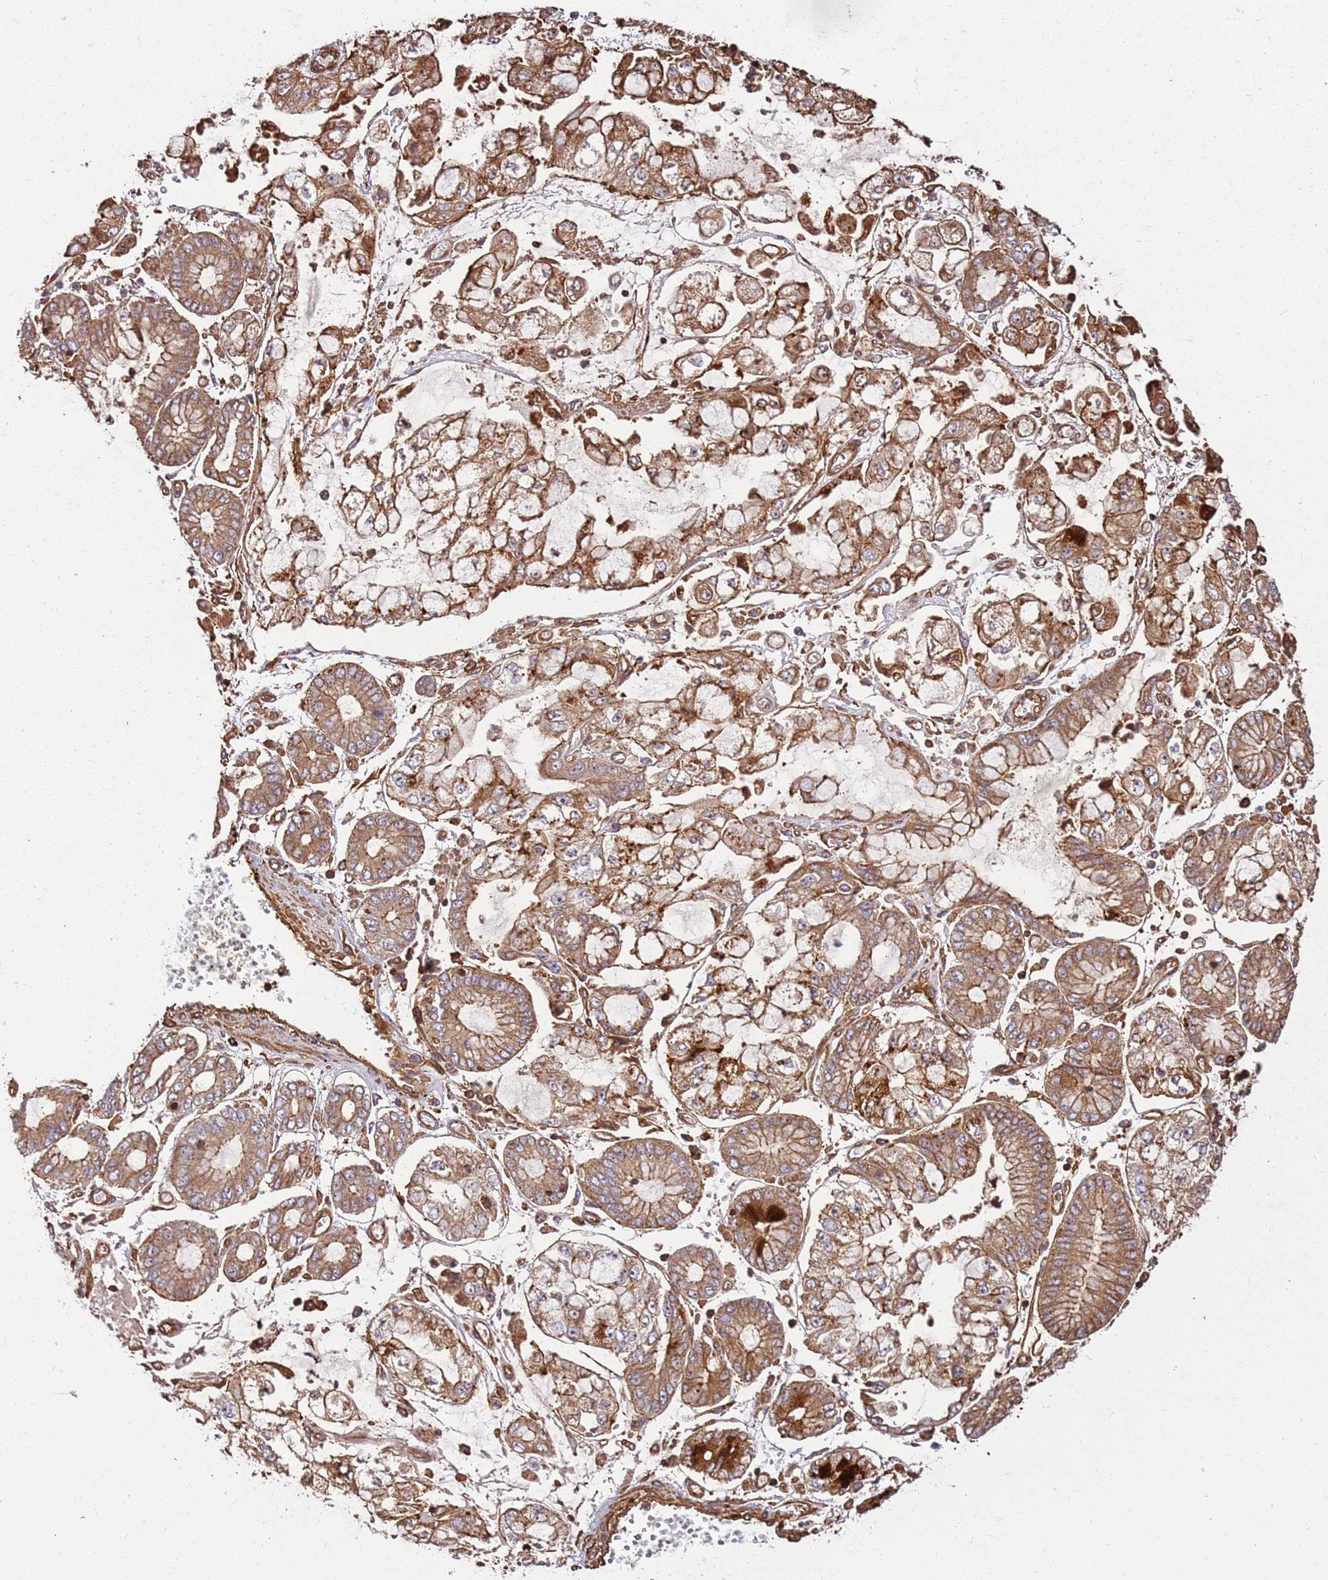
{"staining": {"intensity": "moderate", "quantity": ">75%", "location": "cytoplasmic/membranous"}, "tissue": "stomach cancer", "cell_type": "Tumor cells", "image_type": "cancer", "snomed": [{"axis": "morphology", "description": "Adenocarcinoma, NOS"}, {"axis": "topography", "description": "Stomach"}], "caption": "A brown stain shows moderate cytoplasmic/membranous positivity of a protein in stomach cancer (adenocarcinoma) tumor cells.", "gene": "ACVR2A", "patient": {"sex": "male", "age": 76}}